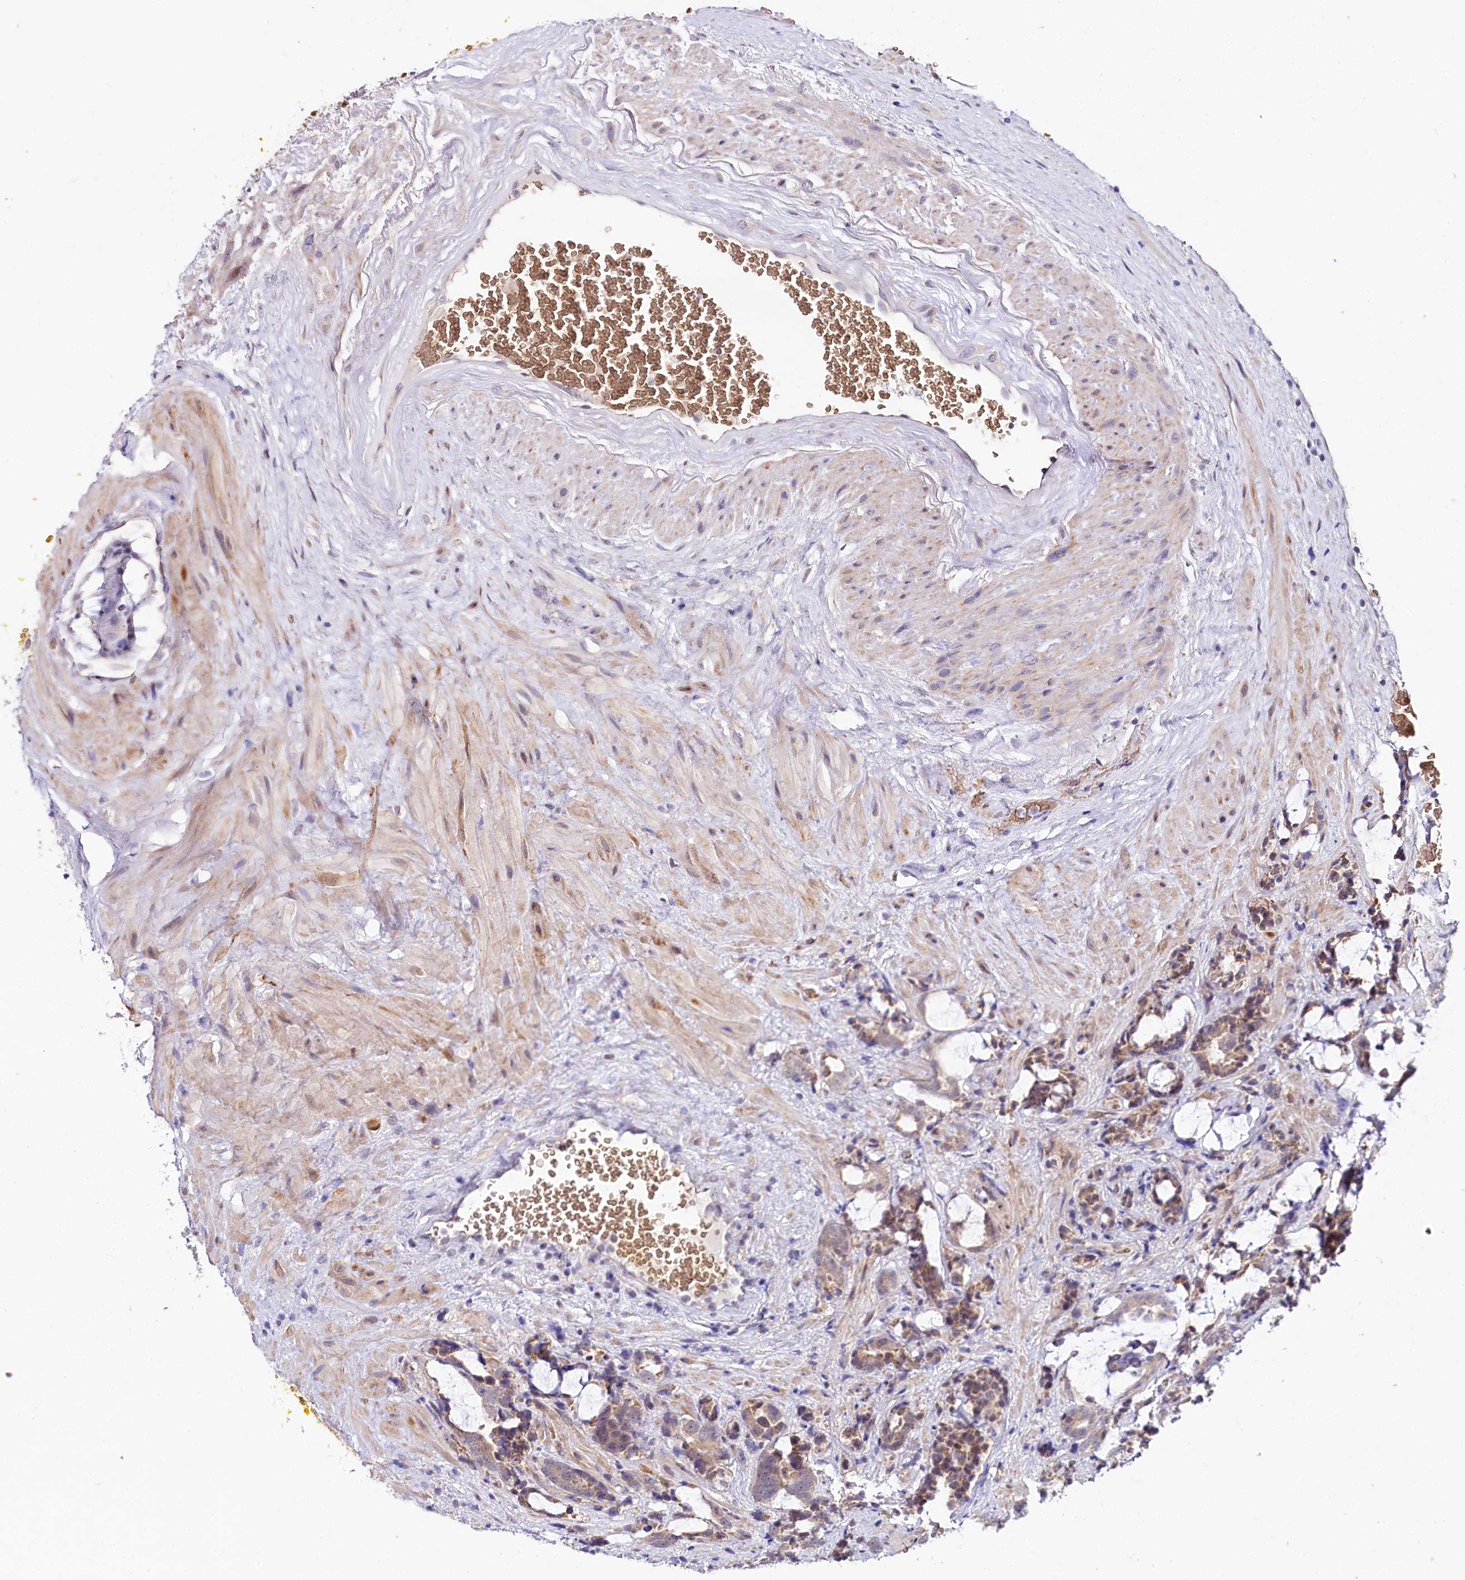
{"staining": {"intensity": "moderate", "quantity": ">75%", "location": "cytoplasmic/membranous"}, "tissue": "prostate cancer", "cell_type": "Tumor cells", "image_type": "cancer", "snomed": [{"axis": "morphology", "description": "Adenocarcinoma, High grade"}, {"axis": "topography", "description": "Prostate and seminal vesicle, NOS"}], "caption": "Moderate cytoplasmic/membranous positivity for a protein is present in approximately >75% of tumor cells of prostate cancer using immunohistochemistry.", "gene": "CEP295", "patient": {"sex": "male", "age": 67}}